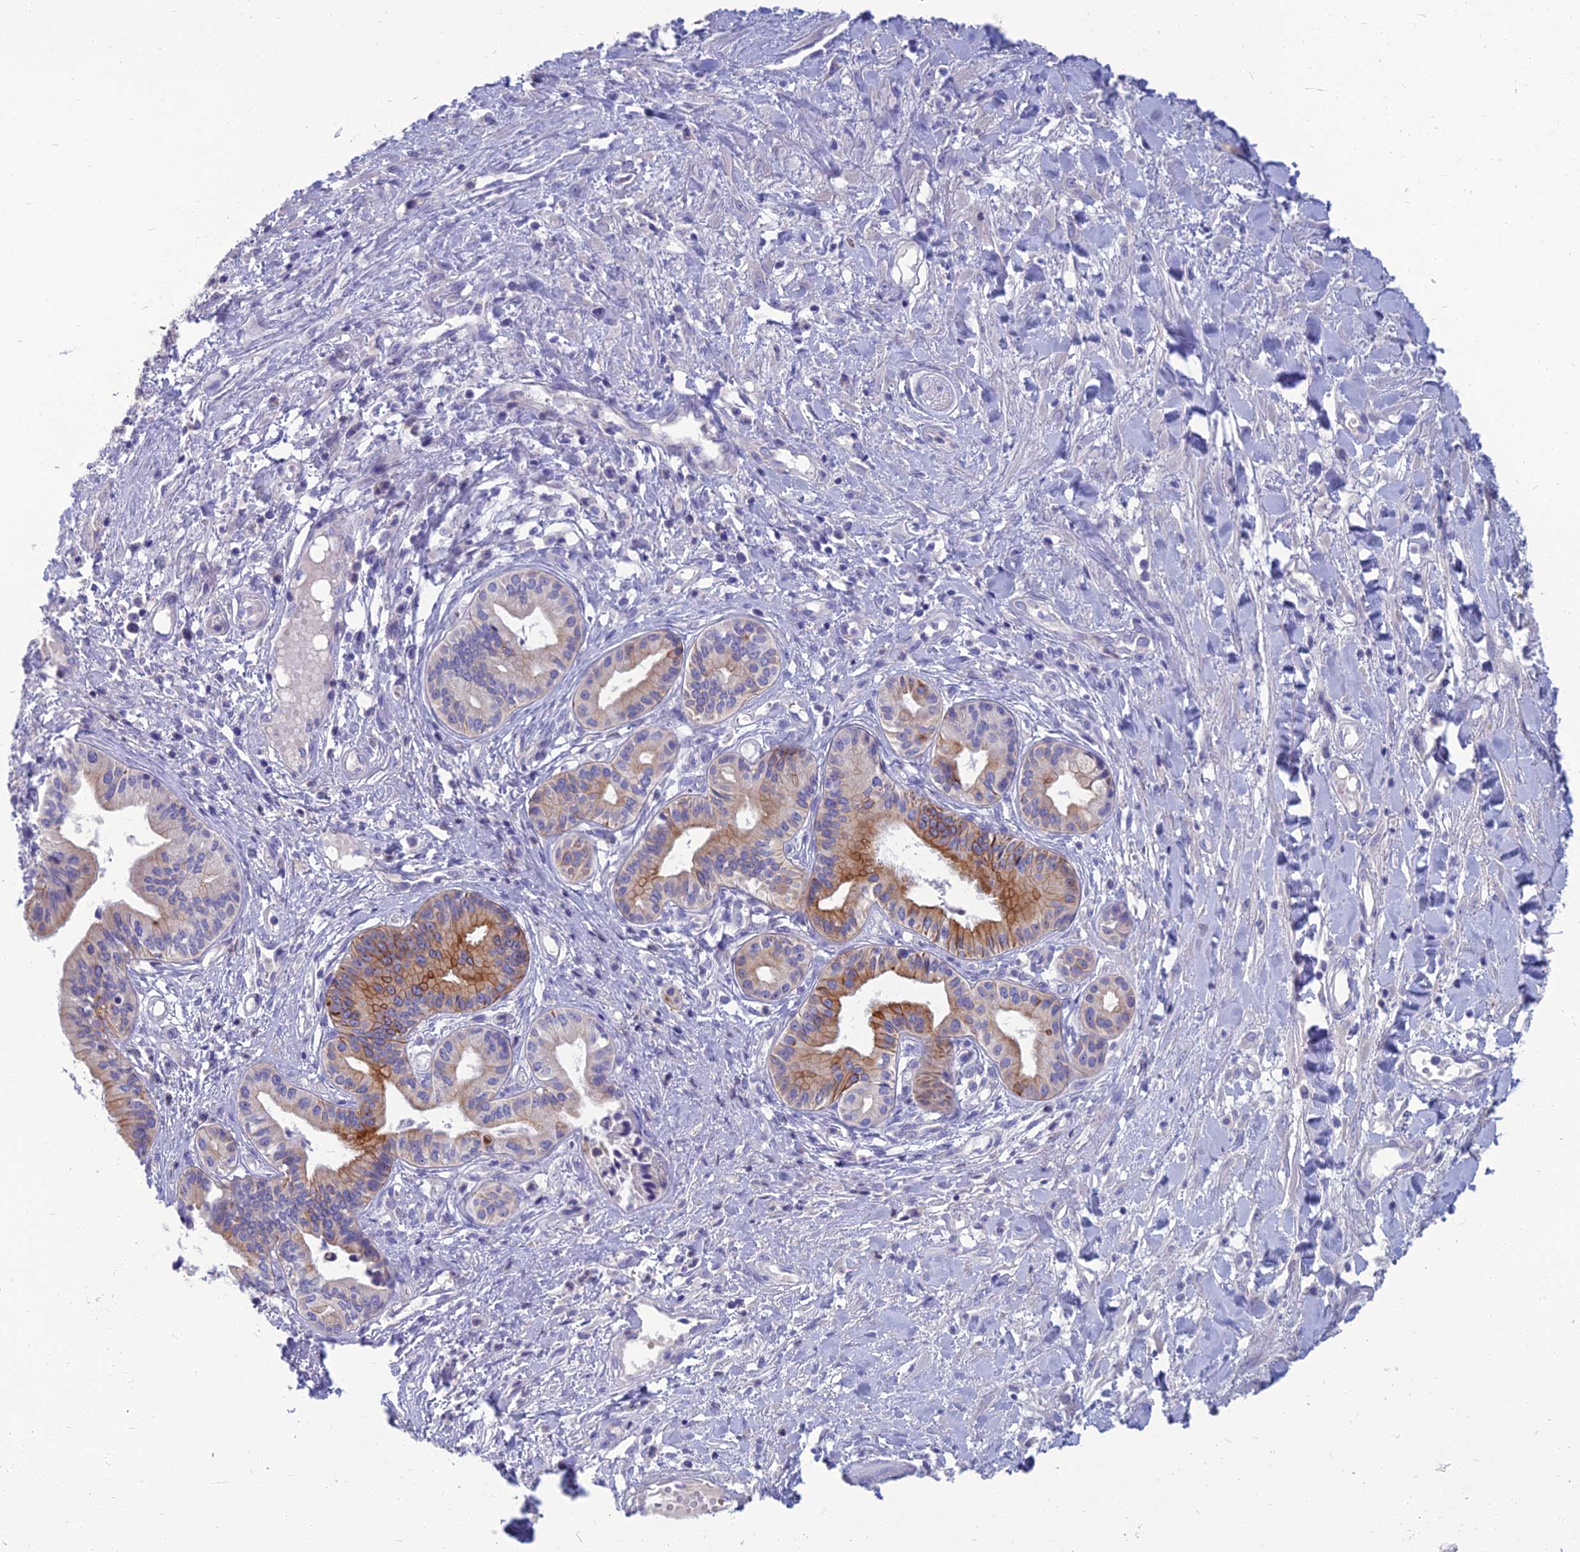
{"staining": {"intensity": "moderate", "quantity": "<25%", "location": "cytoplasmic/membranous"}, "tissue": "pancreatic cancer", "cell_type": "Tumor cells", "image_type": "cancer", "snomed": [{"axis": "morphology", "description": "Adenocarcinoma, NOS"}, {"axis": "topography", "description": "Pancreas"}], "caption": "Pancreatic cancer (adenocarcinoma) tissue exhibits moderate cytoplasmic/membranous positivity in about <25% of tumor cells, visualized by immunohistochemistry.", "gene": "SPTLC3", "patient": {"sex": "female", "age": 50}}